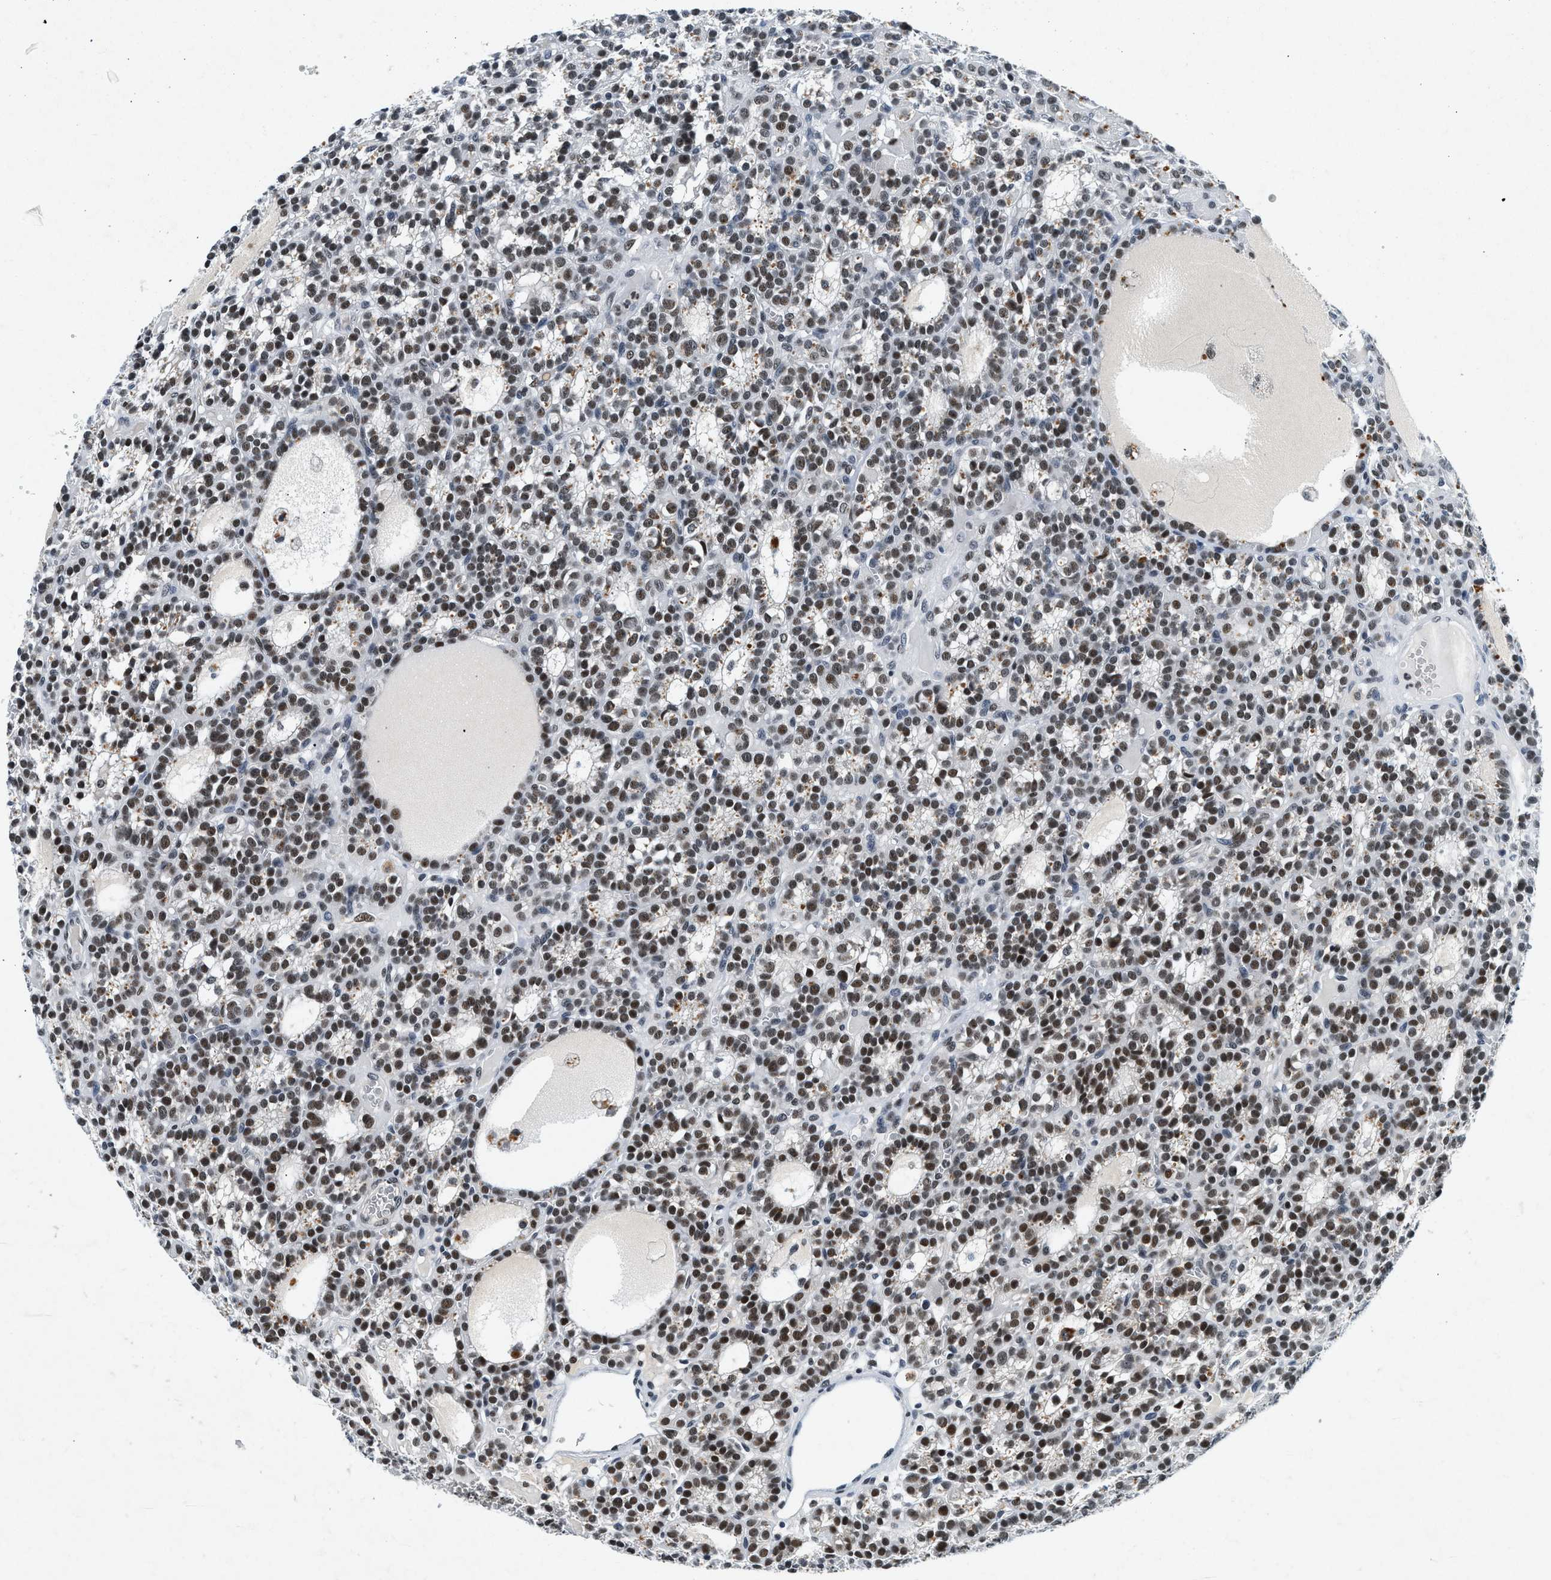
{"staining": {"intensity": "strong", "quantity": "25%-75%", "location": "nuclear"}, "tissue": "parathyroid gland", "cell_type": "Glandular cells", "image_type": "normal", "snomed": [{"axis": "morphology", "description": "Normal tissue, NOS"}, {"axis": "morphology", "description": "Adenoma, NOS"}, {"axis": "topography", "description": "Parathyroid gland"}], "caption": "Protein expression analysis of normal parathyroid gland exhibits strong nuclear positivity in approximately 25%-75% of glandular cells.", "gene": "NCOA1", "patient": {"sex": "female", "age": 58}}